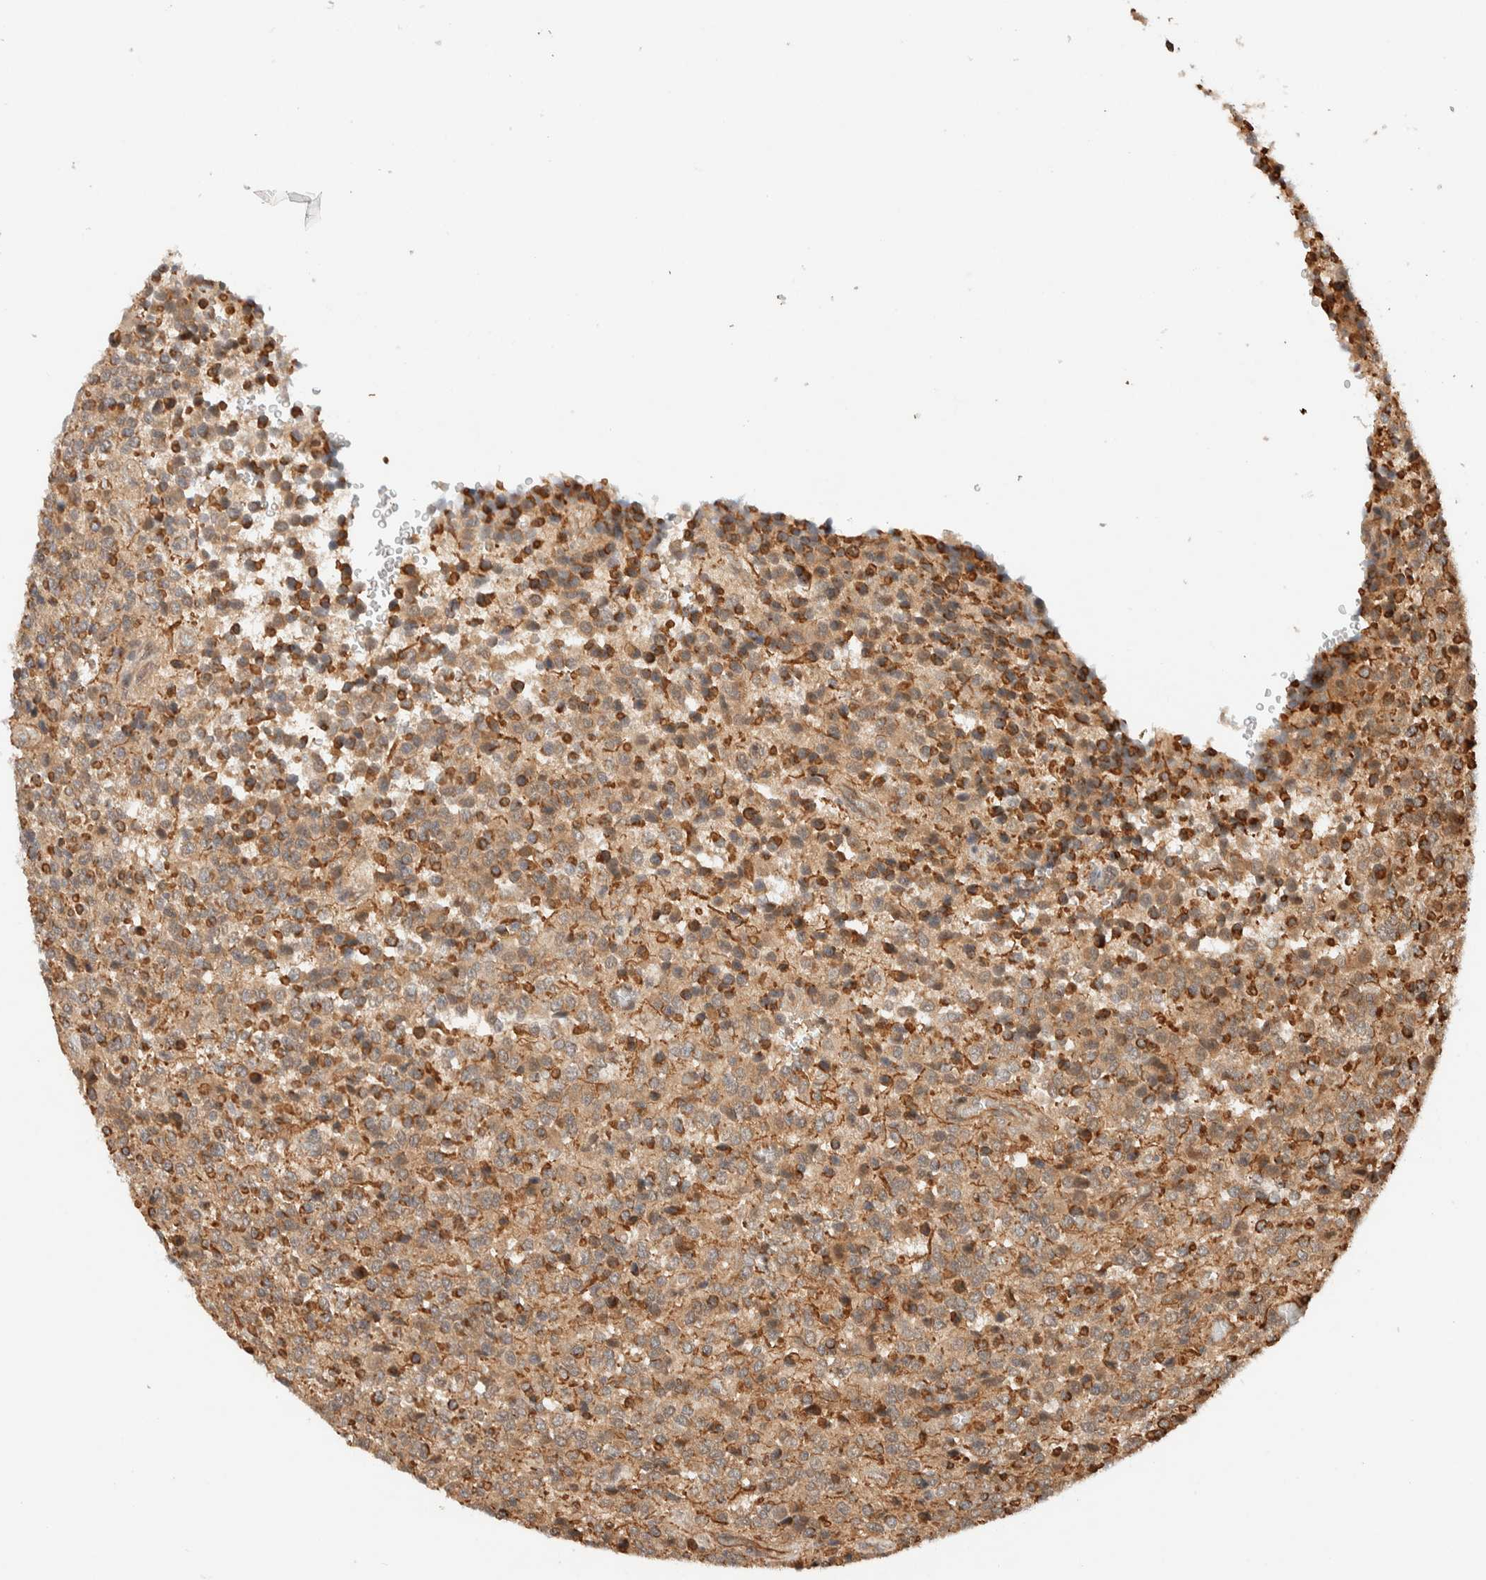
{"staining": {"intensity": "moderate", "quantity": "25%-75%", "location": "cytoplasmic/membranous"}, "tissue": "glioma", "cell_type": "Tumor cells", "image_type": "cancer", "snomed": [{"axis": "morphology", "description": "Glioma, malignant, High grade"}, {"axis": "topography", "description": "pancreas cauda"}], "caption": "The histopathology image displays immunohistochemical staining of glioma. There is moderate cytoplasmic/membranous expression is appreciated in about 25%-75% of tumor cells.", "gene": "C8orf76", "patient": {"sex": "male", "age": 60}}